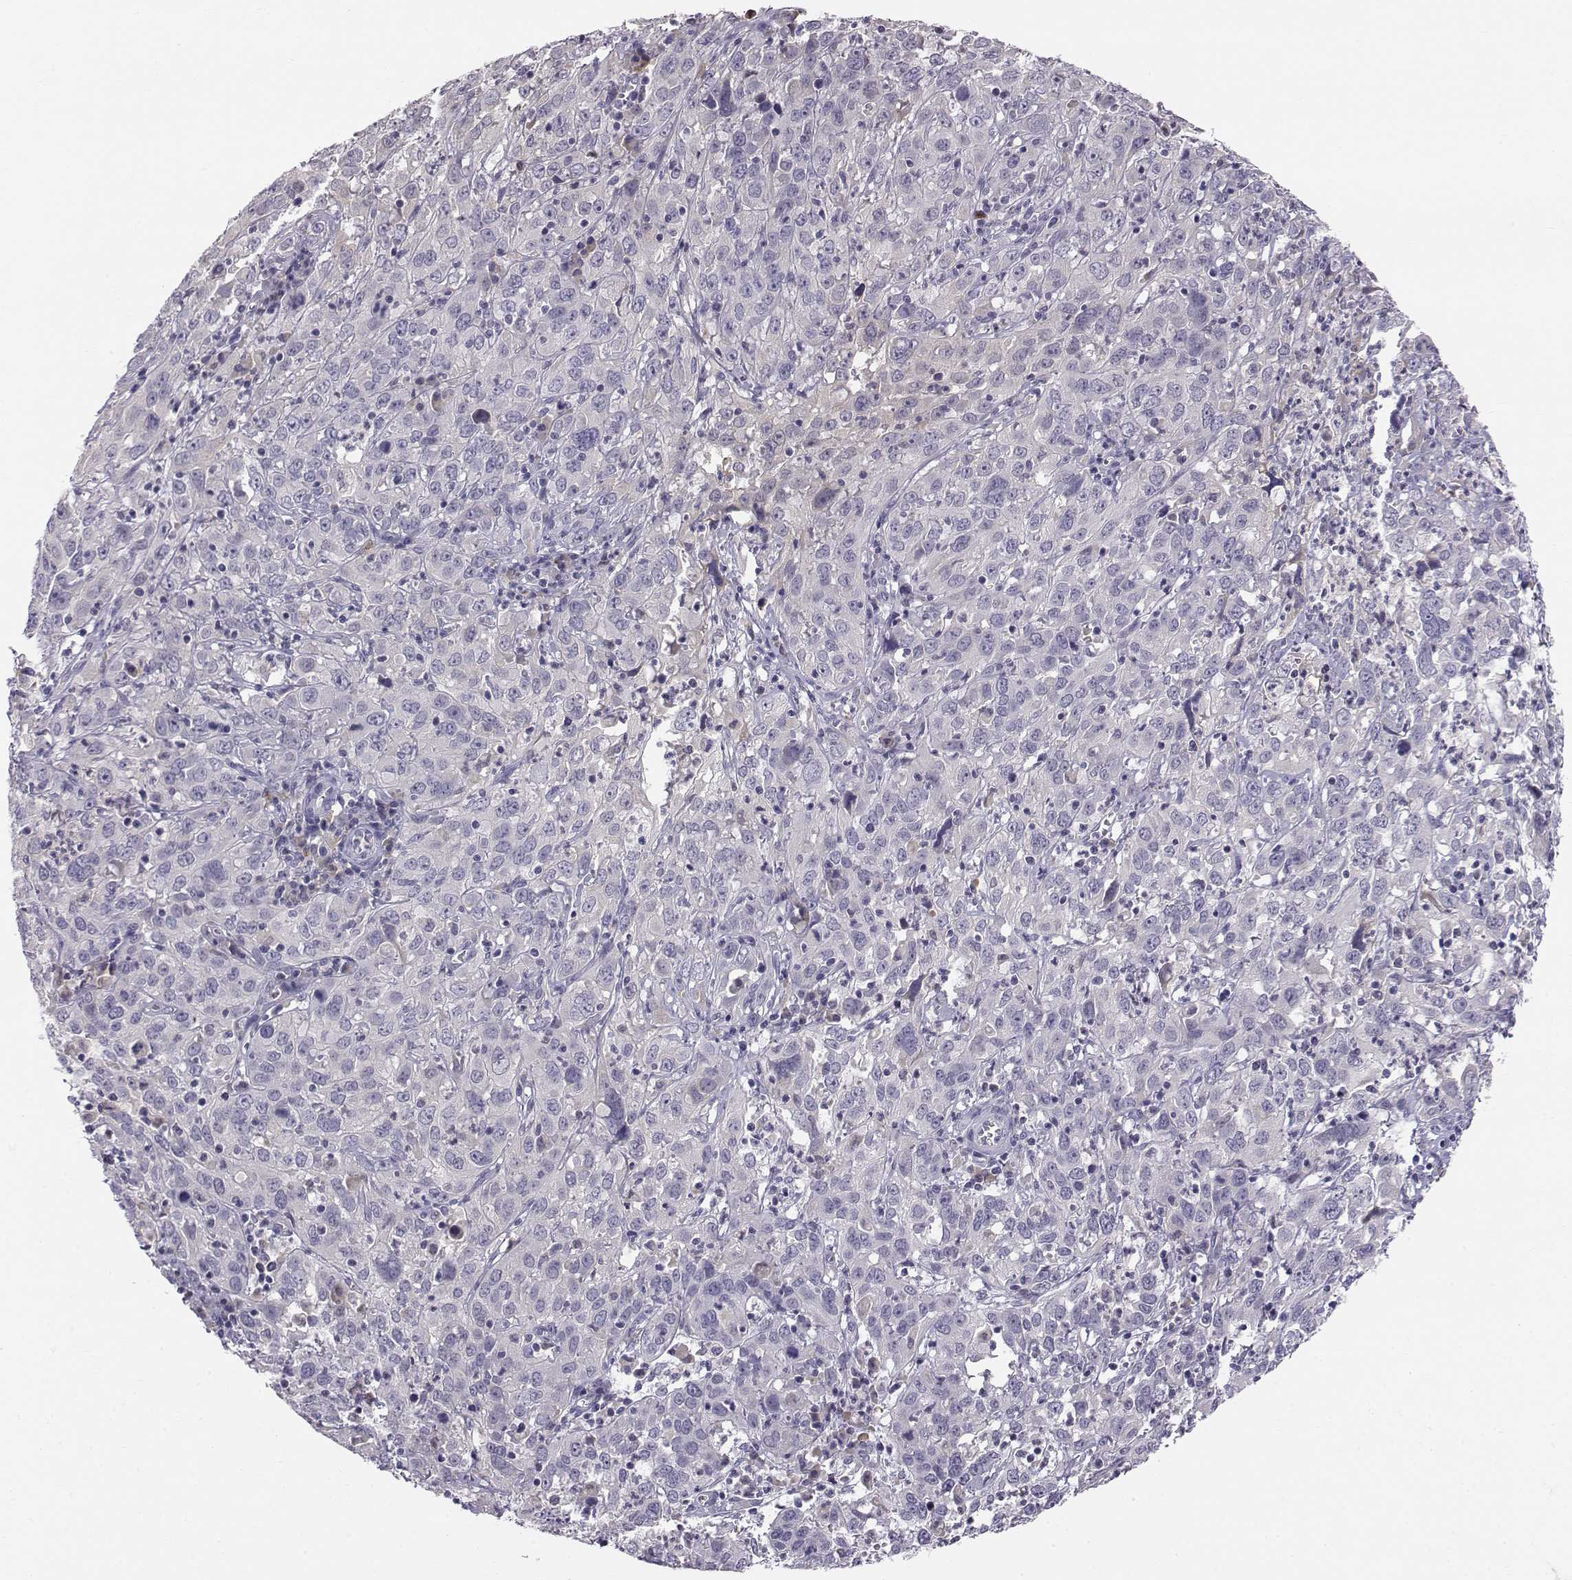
{"staining": {"intensity": "negative", "quantity": "none", "location": "none"}, "tissue": "cervical cancer", "cell_type": "Tumor cells", "image_type": "cancer", "snomed": [{"axis": "morphology", "description": "Squamous cell carcinoma, NOS"}, {"axis": "topography", "description": "Cervix"}], "caption": "A photomicrograph of human cervical squamous cell carcinoma is negative for staining in tumor cells. Nuclei are stained in blue.", "gene": "ACSL6", "patient": {"sex": "female", "age": 32}}